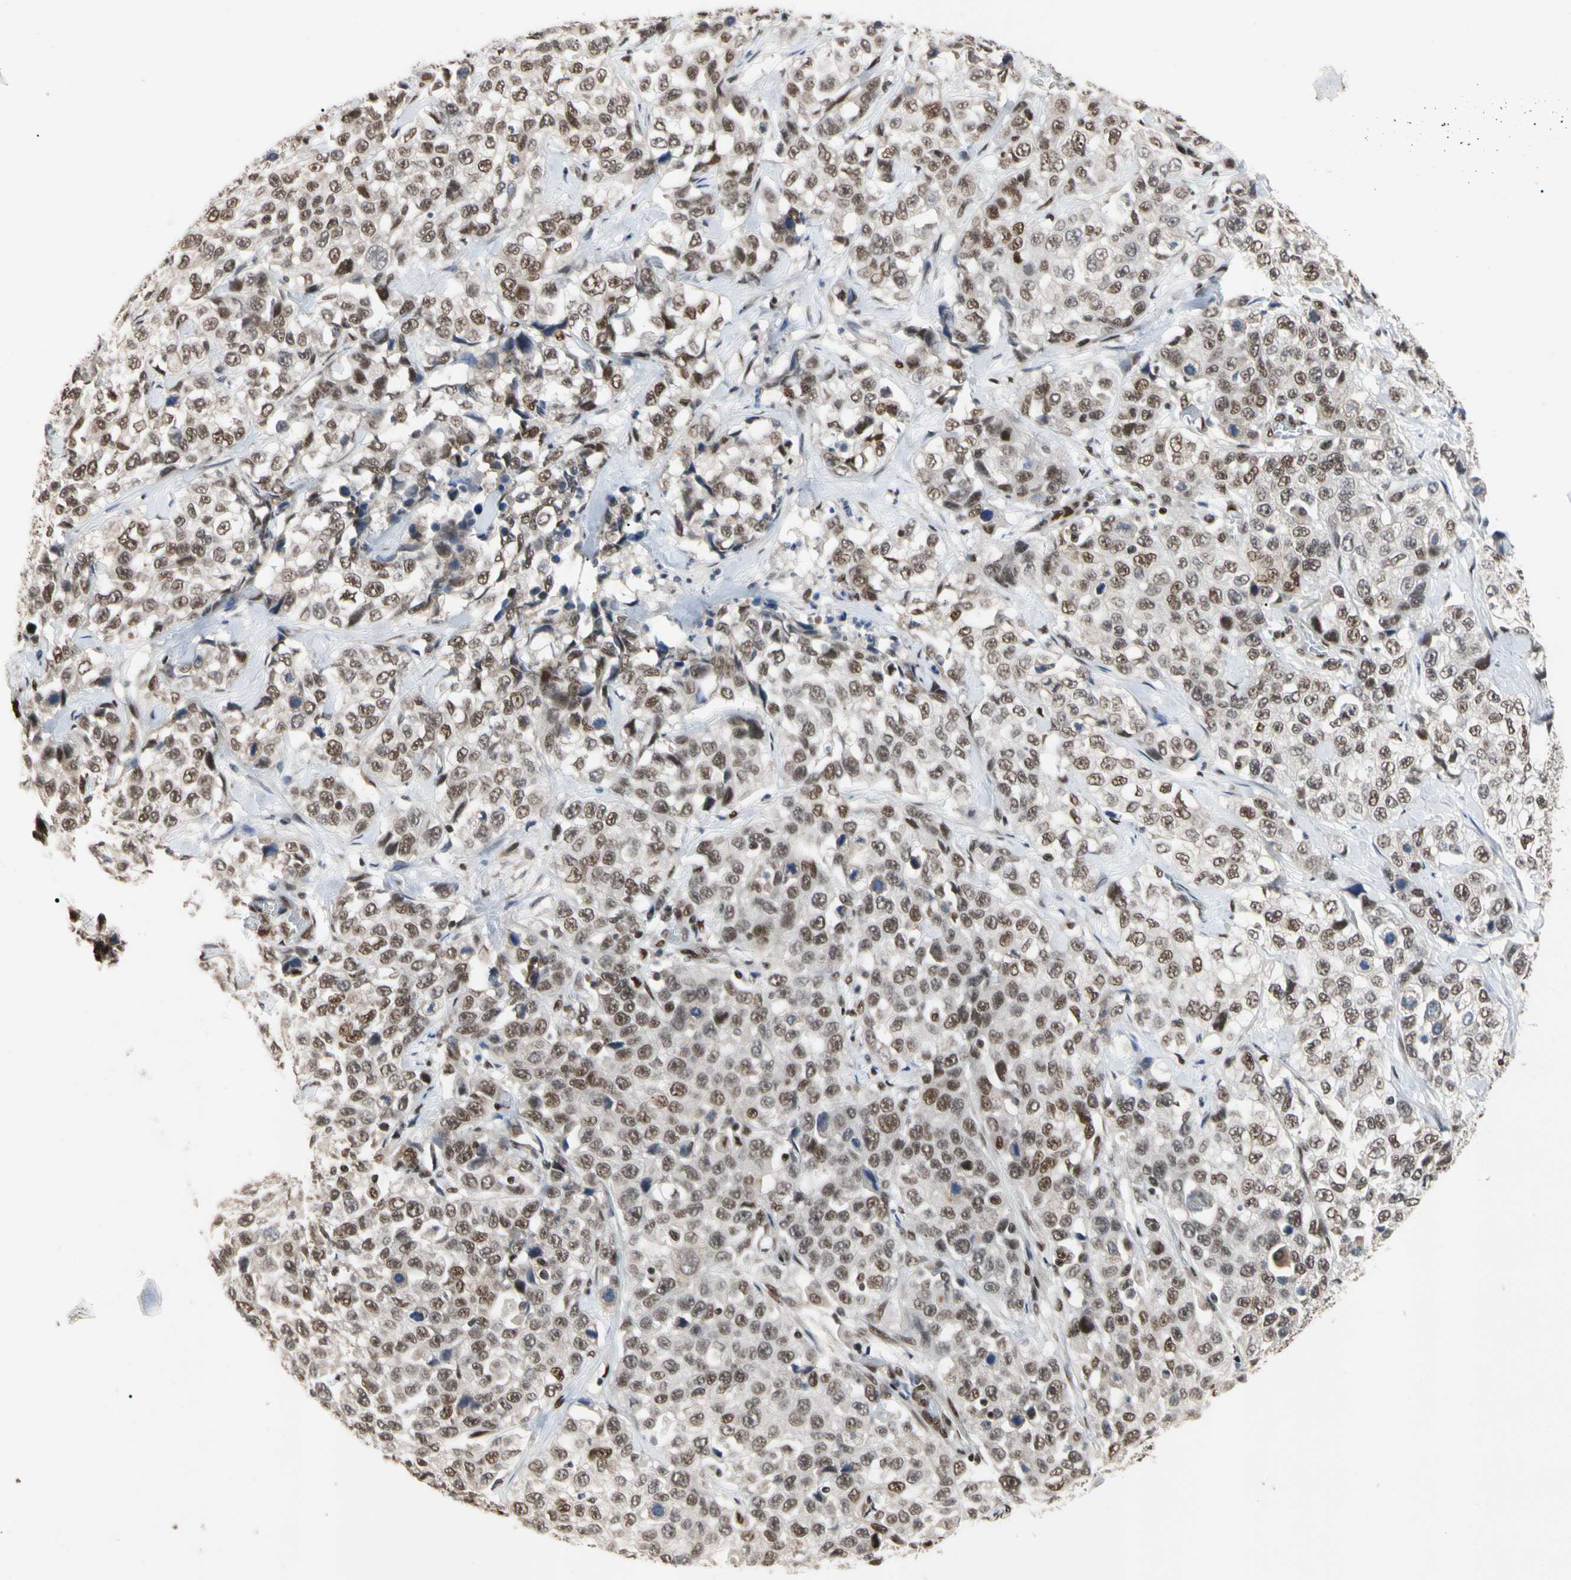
{"staining": {"intensity": "moderate", "quantity": ">75%", "location": "nuclear"}, "tissue": "stomach cancer", "cell_type": "Tumor cells", "image_type": "cancer", "snomed": [{"axis": "morphology", "description": "Normal tissue, NOS"}, {"axis": "morphology", "description": "Adenocarcinoma, NOS"}, {"axis": "topography", "description": "Stomach"}], "caption": "Human stomach cancer (adenocarcinoma) stained for a protein (brown) shows moderate nuclear positive expression in about >75% of tumor cells.", "gene": "FAM98B", "patient": {"sex": "male", "age": 48}}